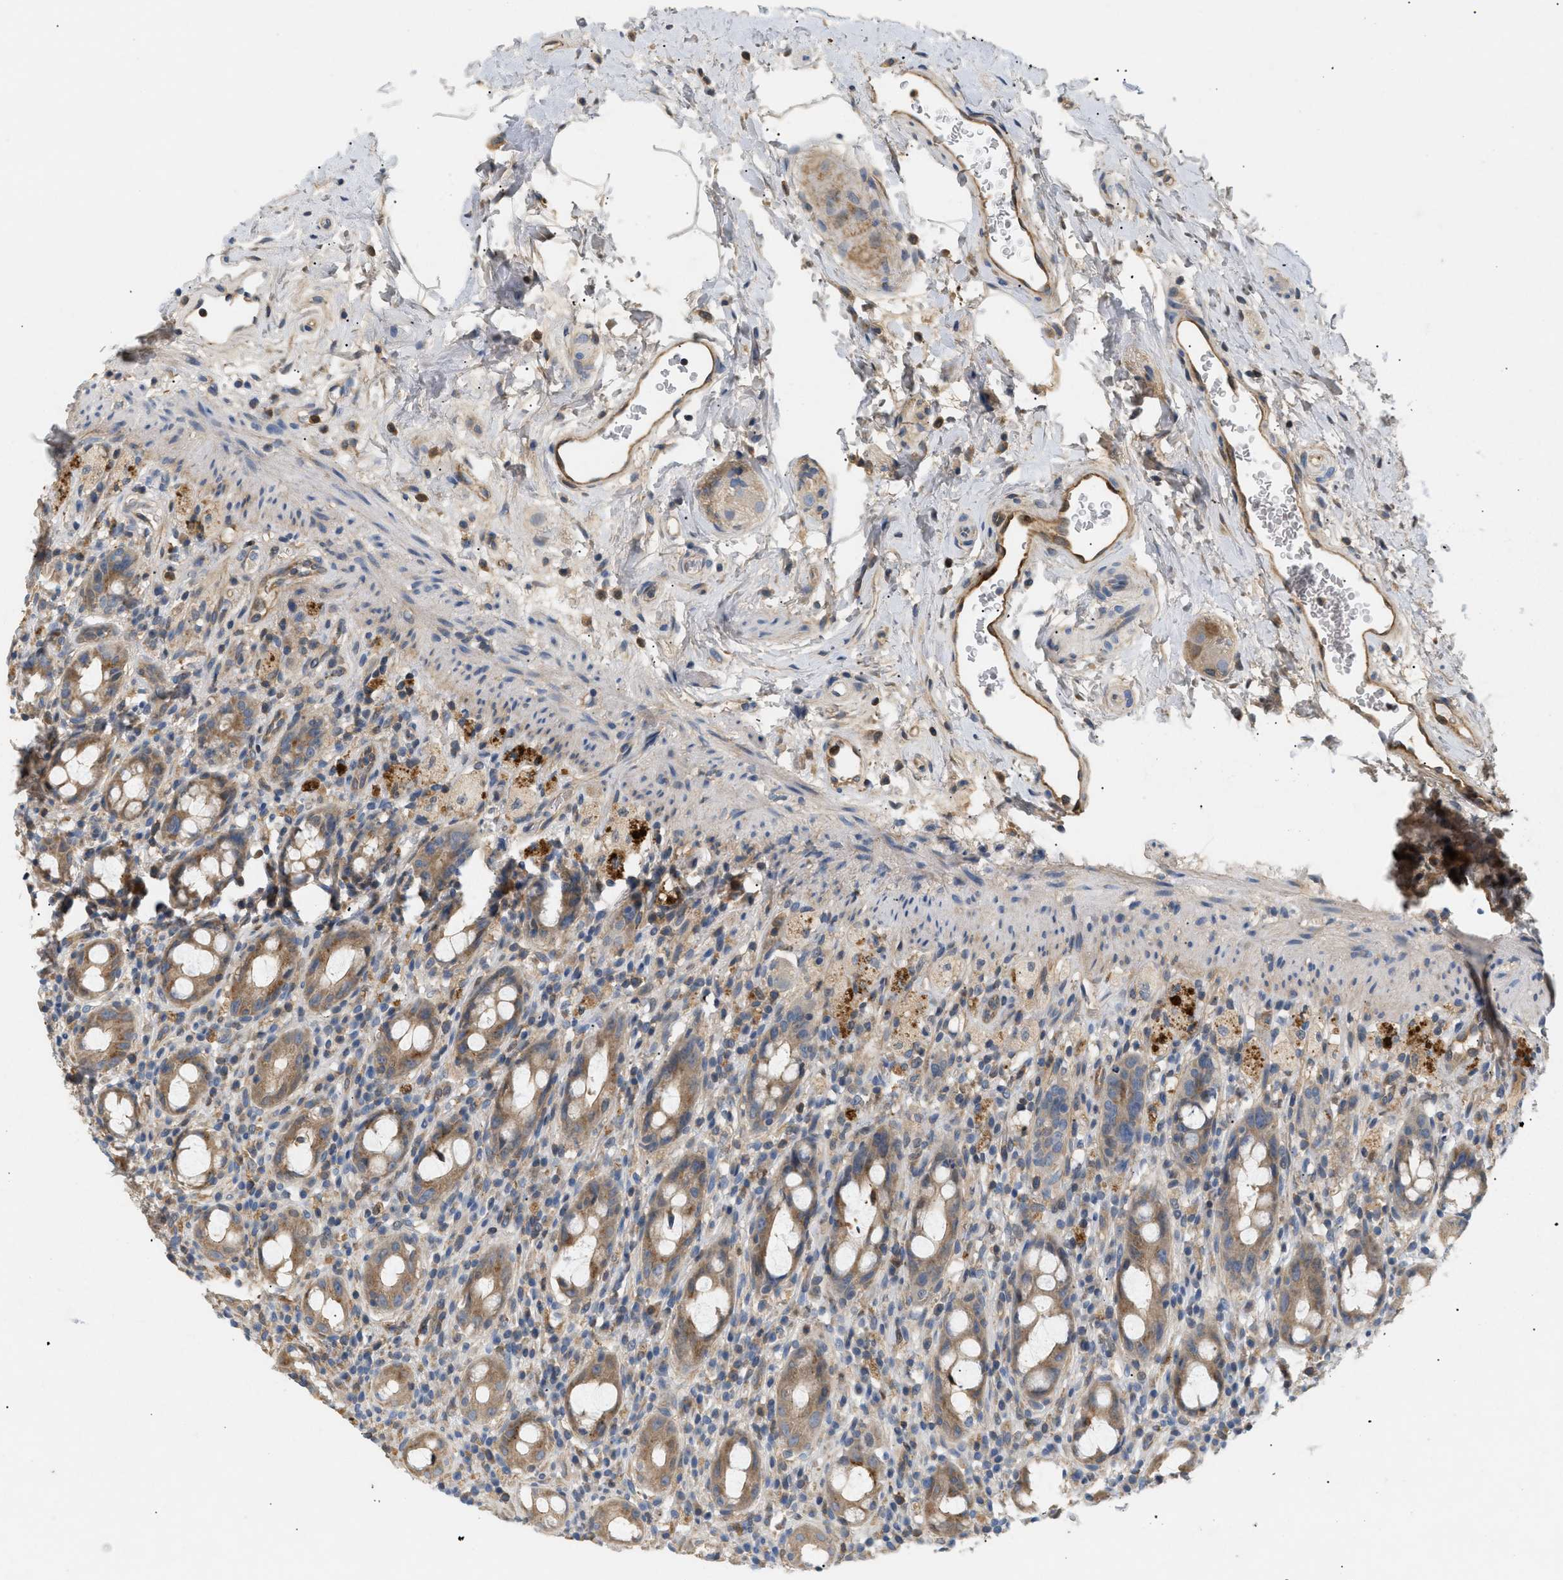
{"staining": {"intensity": "moderate", "quantity": ">75%", "location": "cytoplasmic/membranous"}, "tissue": "rectum", "cell_type": "Glandular cells", "image_type": "normal", "snomed": [{"axis": "morphology", "description": "Normal tissue, NOS"}, {"axis": "topography", "description": "Rectum"}], "caption": "Moderate cytoplasmic/membranous protein positivity is identified in approximately >75% of glandular cells in rectum.", "gene": "FARS2", "patient": {"sex": "male", "age": 44}}